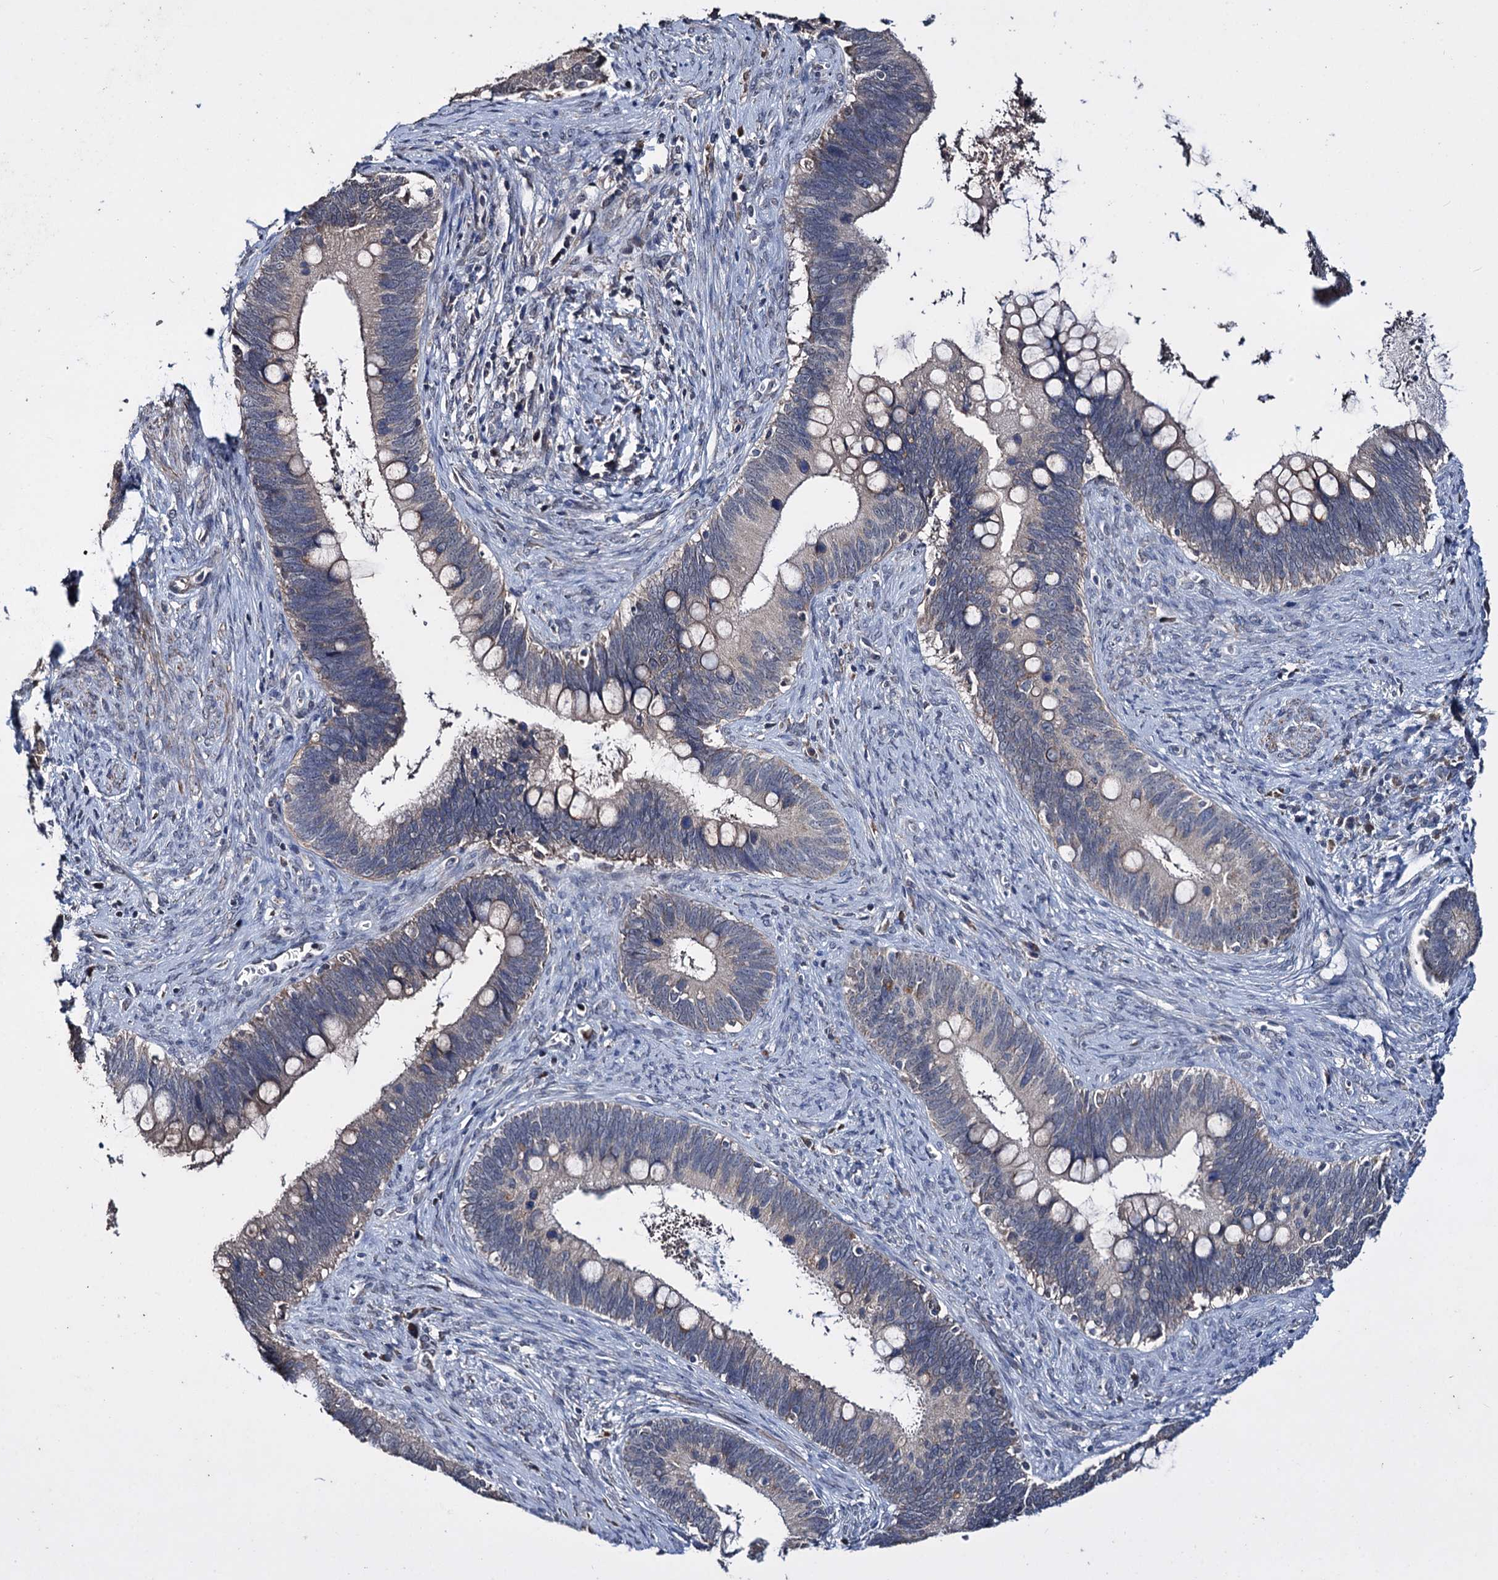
{"staining": {"intensity": "weak", "quantity": "<25%", "location": "cytoplasmic/membranous"}, "tissue": "cervical cancer", "cell_type": "Tumor cells", "image_type": "cancer", "snomed": [{"axis": "morphology", "description": "Adenocarcinoma, NOS"}, {"axis": "topography", "description": "Cervix"}], "caption": "Tumor cells are negative for brown protein staining in adenocarcinoma (cervical). The staining was performed using DAB (3,3'-diaminobenzidine) to visualize the protein expression in brown, while the nuclei were stained in blue with hematoxylin (Magnification: 20x).", "gene": "CLPB", "patient": {"sex": "female", "age": 42}}